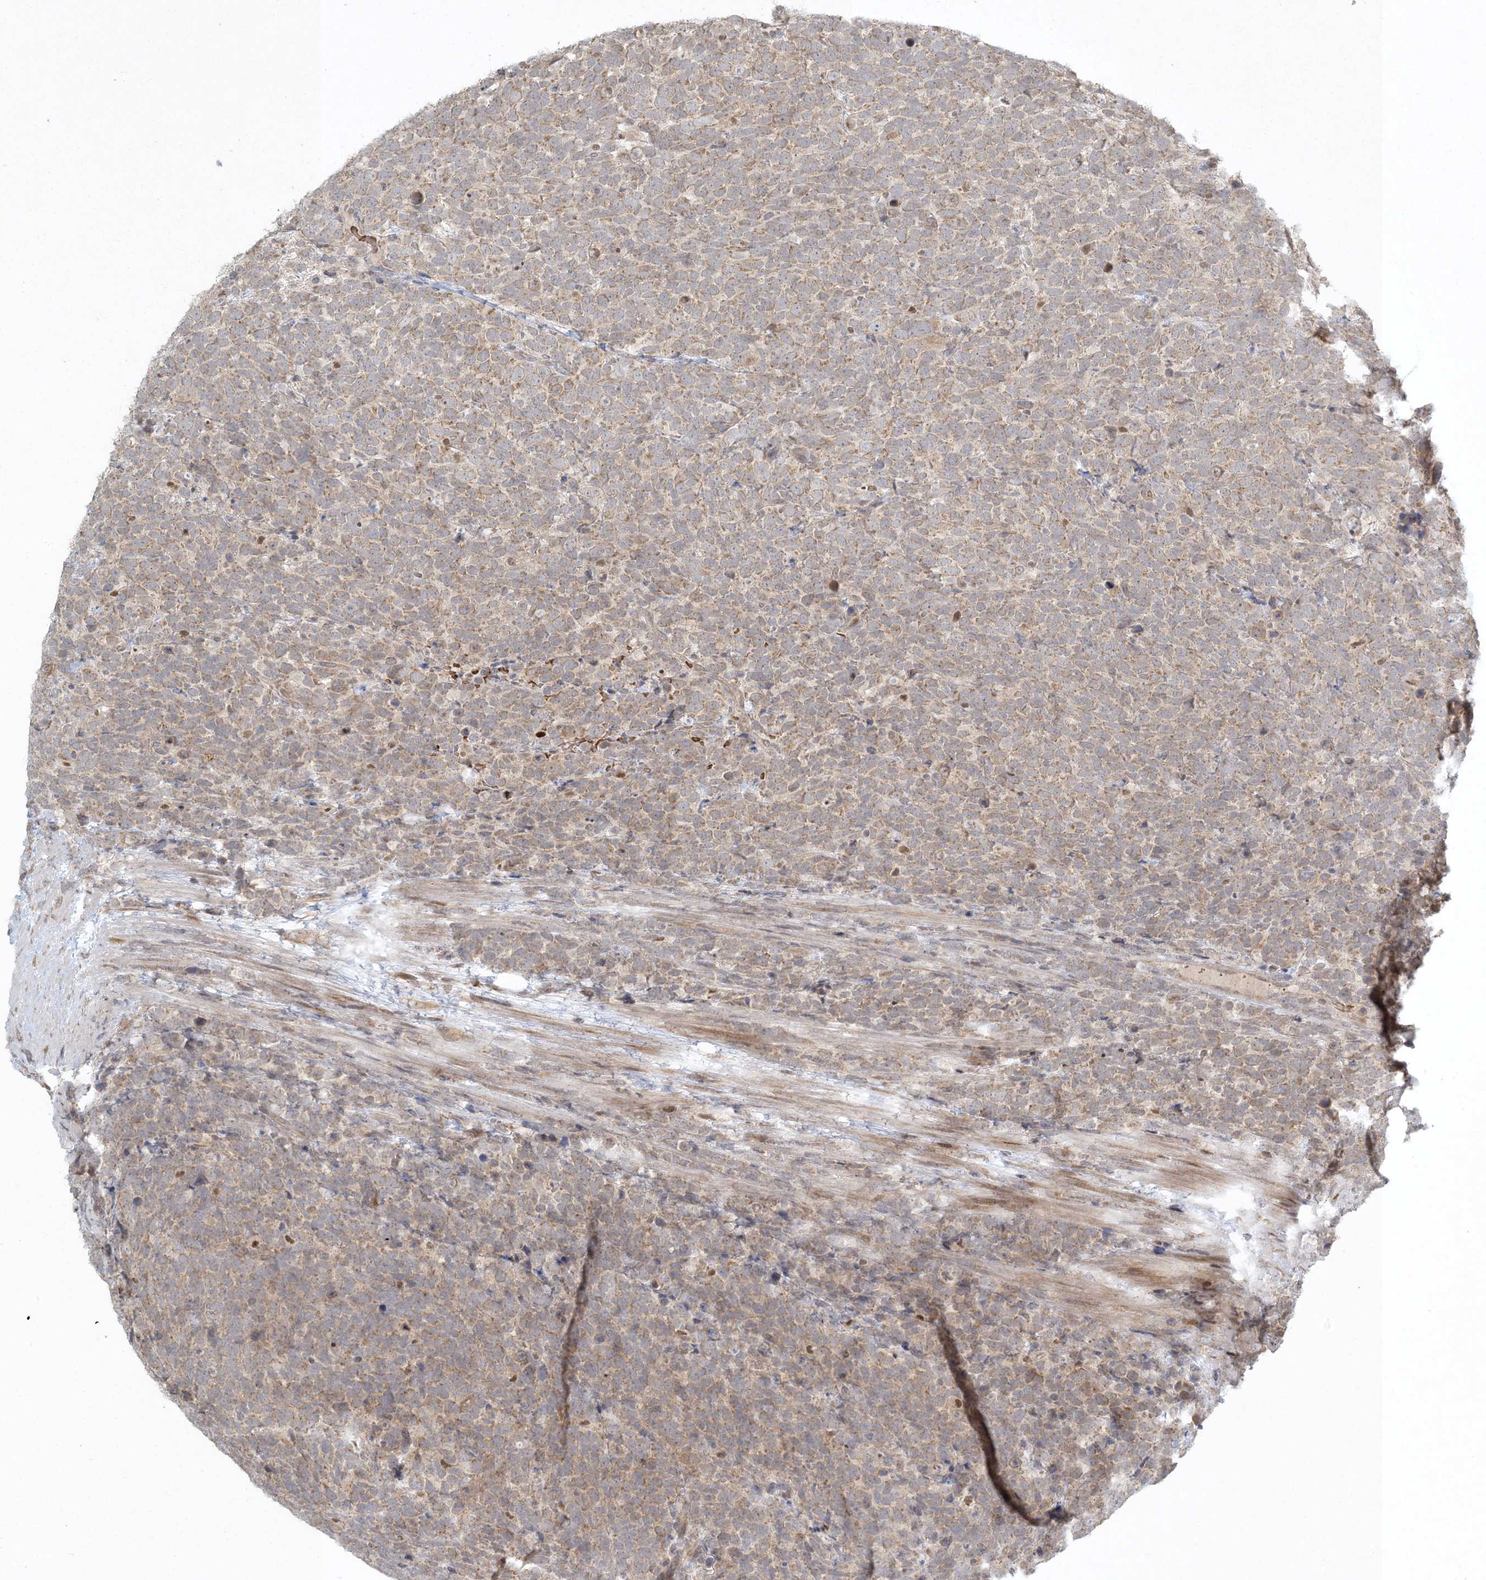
{"staining": {"intensity": "weak", "quantity": ">75%", "location": "cytoplasmic/membranous"}, "tissue": "urothelial cancer", "cell_type": "Tumor cells", "image_type": "cancer", "snomed": [{"axis": "morphology", "description": "Urothelial carcinoma, High grade"}, {"axis": "topography", "description": "Urinary bladder"}], "caption": "Immunohistochemical staining of high-grade urothelial carcinoma shows low levels of weak cytoplasmic/membranous staining in approximately >75% of tumor cells.", "gene": "CTDNEP1", "patient": {"sex": "female", "age": 82}}